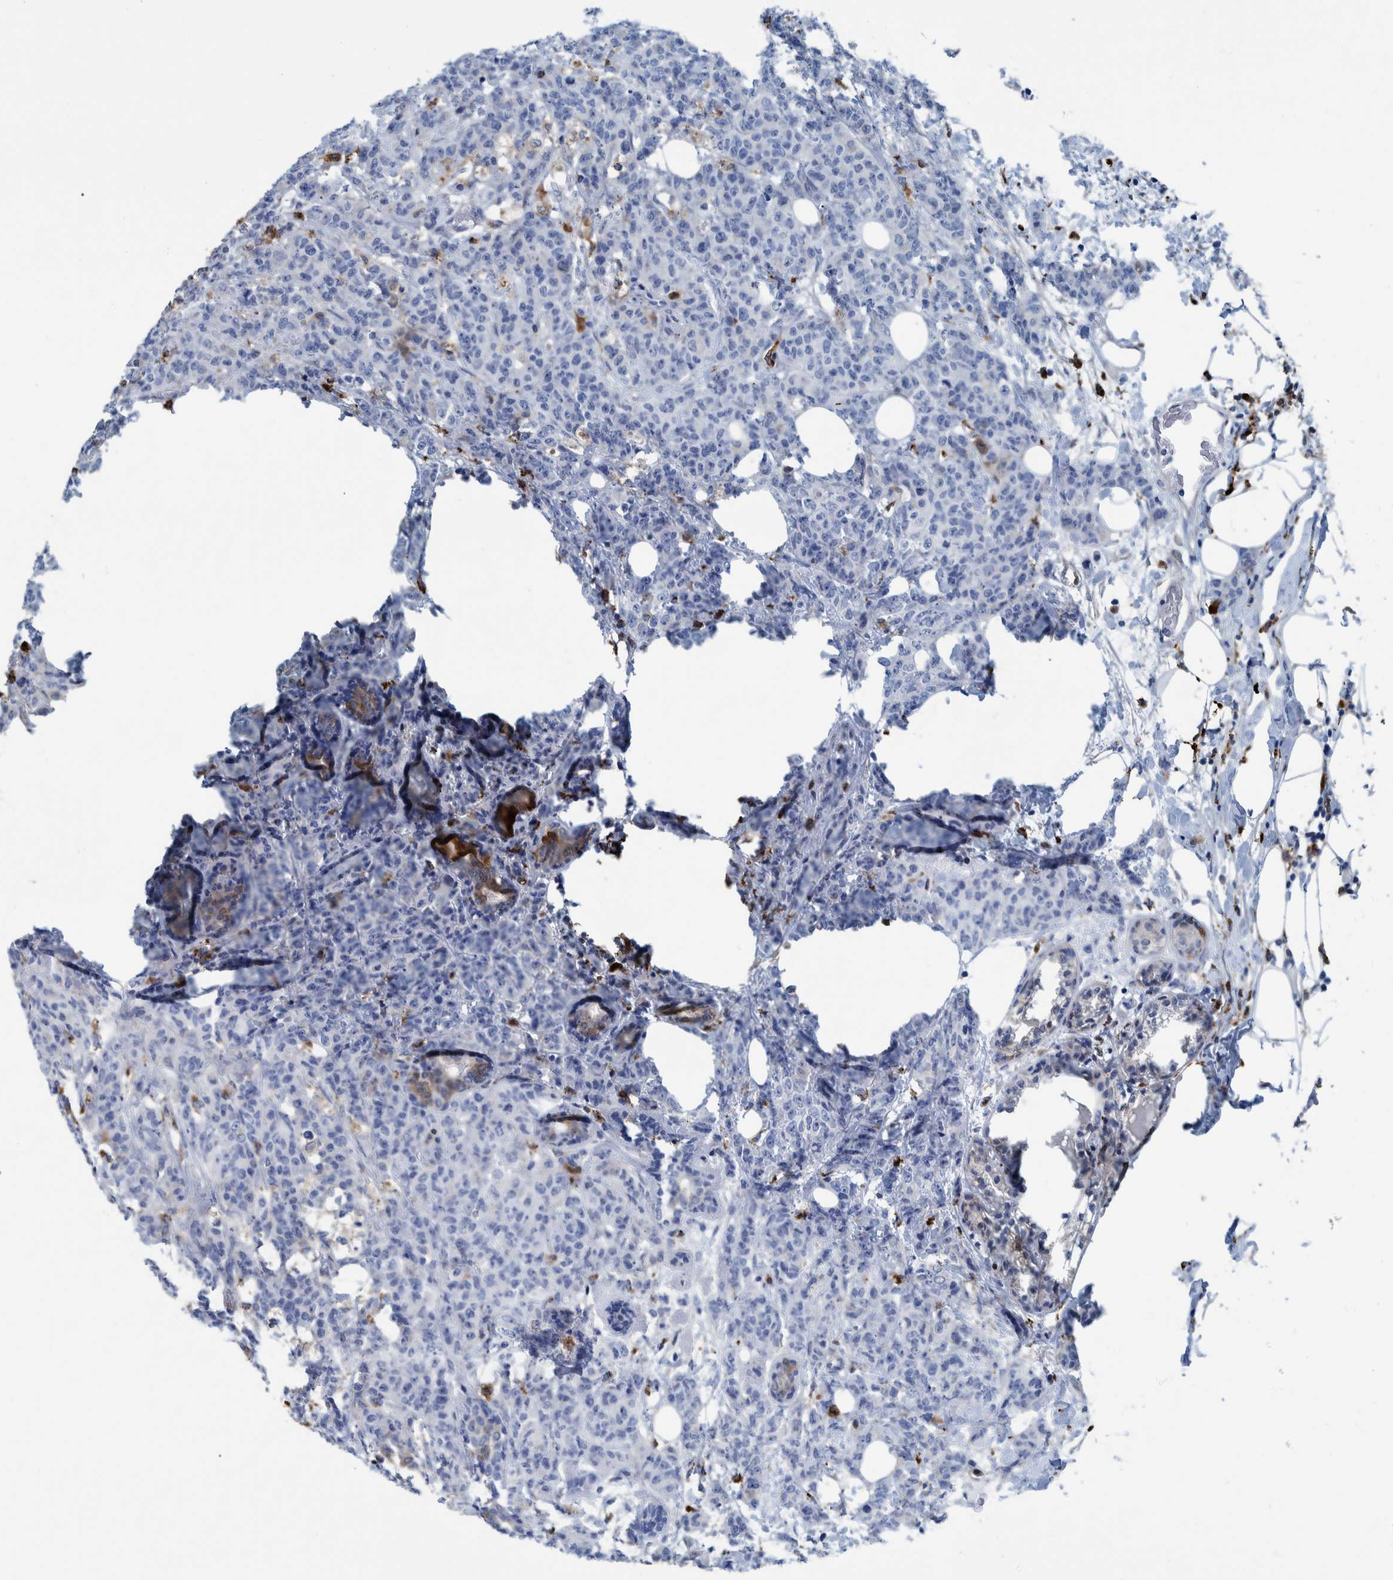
{"staining": {"intensity": "negative", "quantity": "none", "location": "none"}, "tissue": "breast cancer", "cell_type": "Tumor cells", "image_type": "cancer", "snomed": [{"axis": "morphology", "description": "Normal tissue, NOS"}, {"axis": "morphology", "description": "Duct carcinoma"}, {"axis": "topography", "description": "Breast"}], "caption": "Immunohistochemistry image of breast intraductal carcinoma stained for a protein (brown), which exhibits no expression in tumor cells.", "gene": "IDO1", "patient": {"sex": "female", "age": 40}}